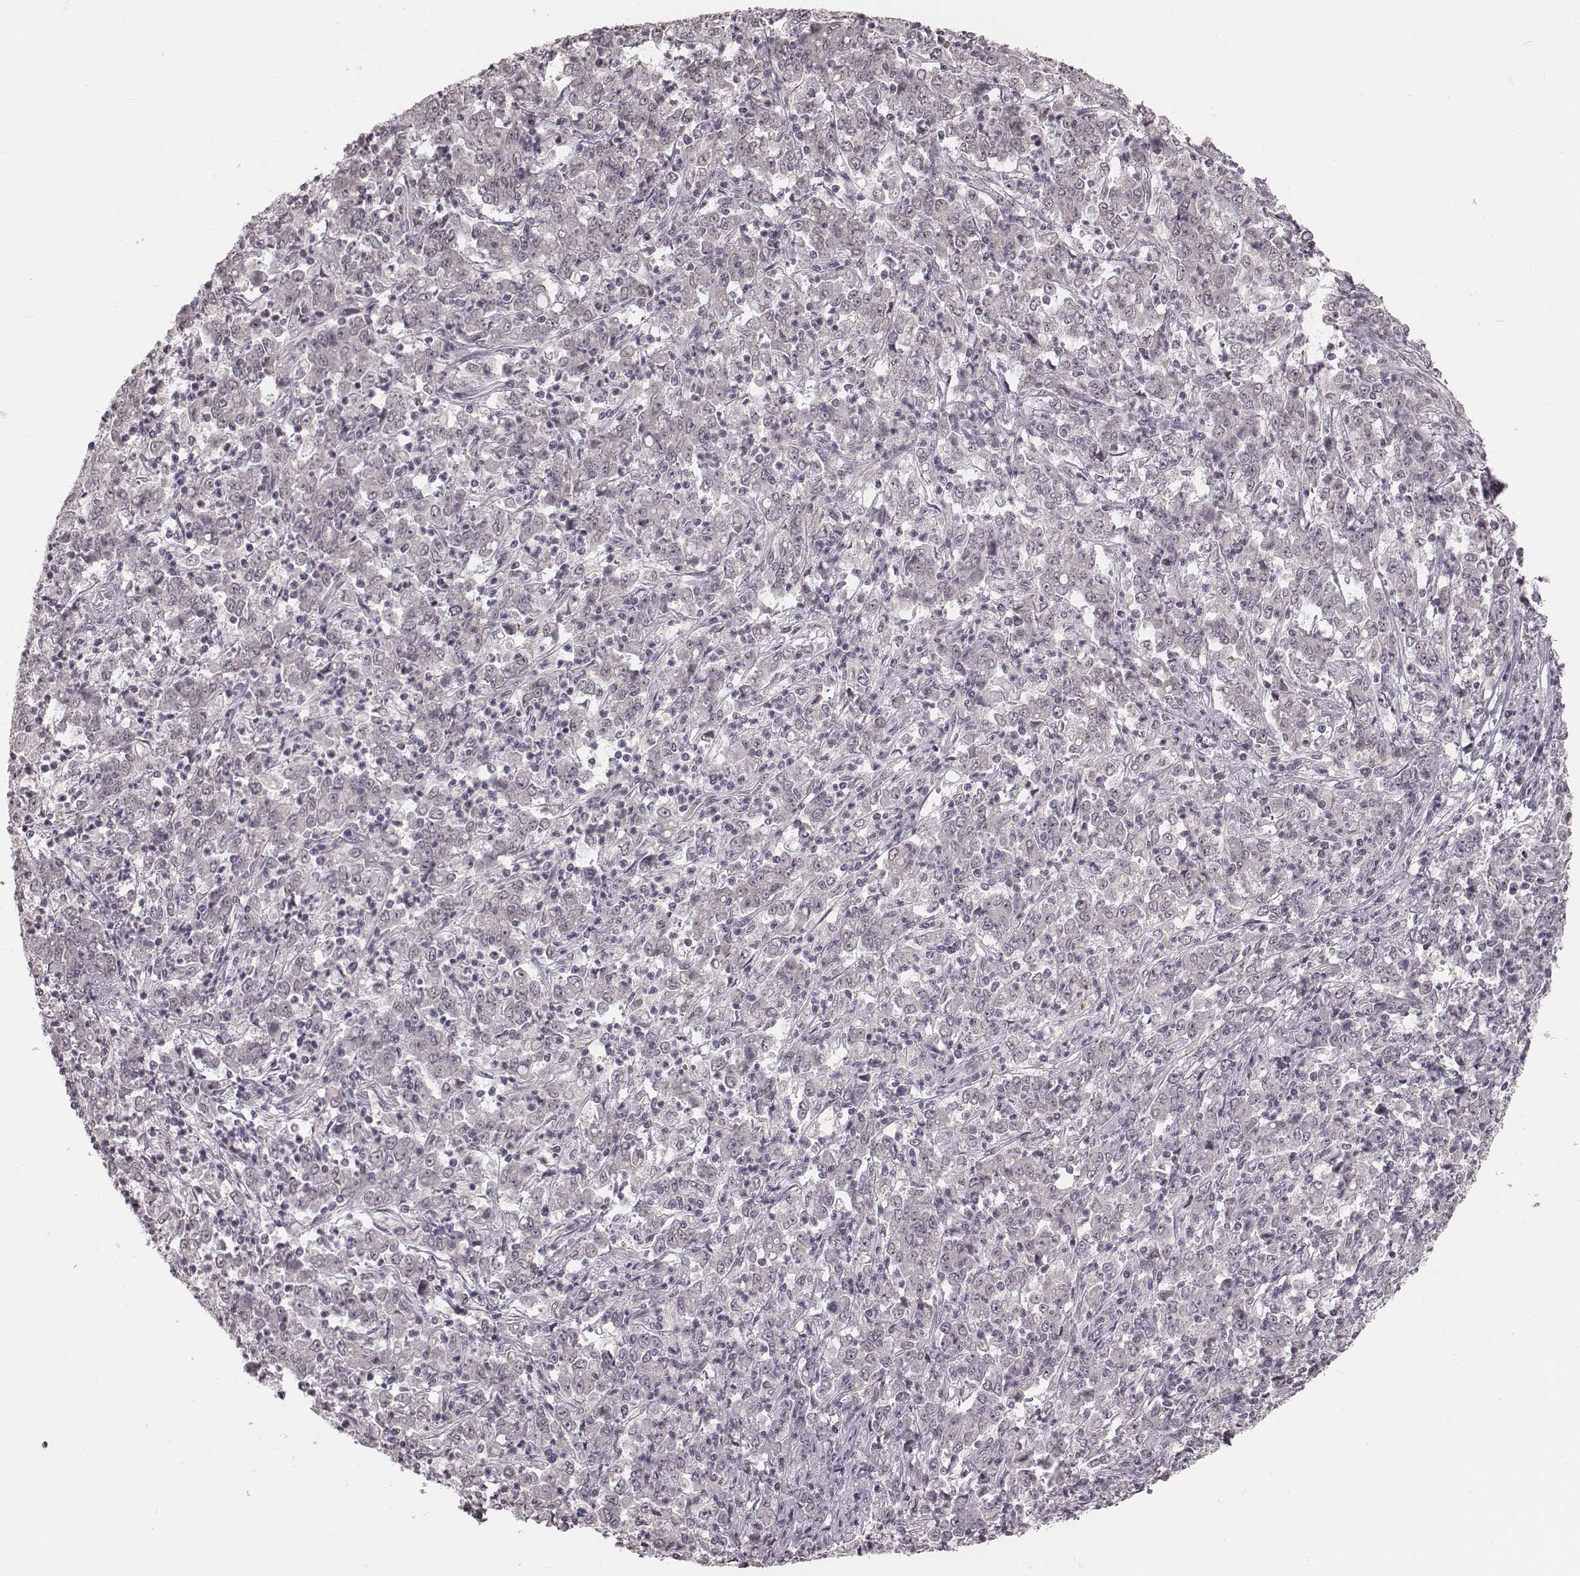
{"staining": {"intensity": "negative", "quantity": "none", "location": "none"}, "tissue": "stomach cancer", "cell_type": "Tumor cells", "image_type": "cancer", "snomed": [{"axis": "morphology", "description": "Adenocarcinoma, NOS"}, {"axis": "topography", "description": "Stomach, lower"}], "caption": "High power microscopy micrograph of an immunohistochemistry (IHC) image of stomach cancer (adenocarcinoma), revealing no significant positivity in tumor cells.", "gene": "IQCG", "patient": {"sex": "female", "age": 71}}